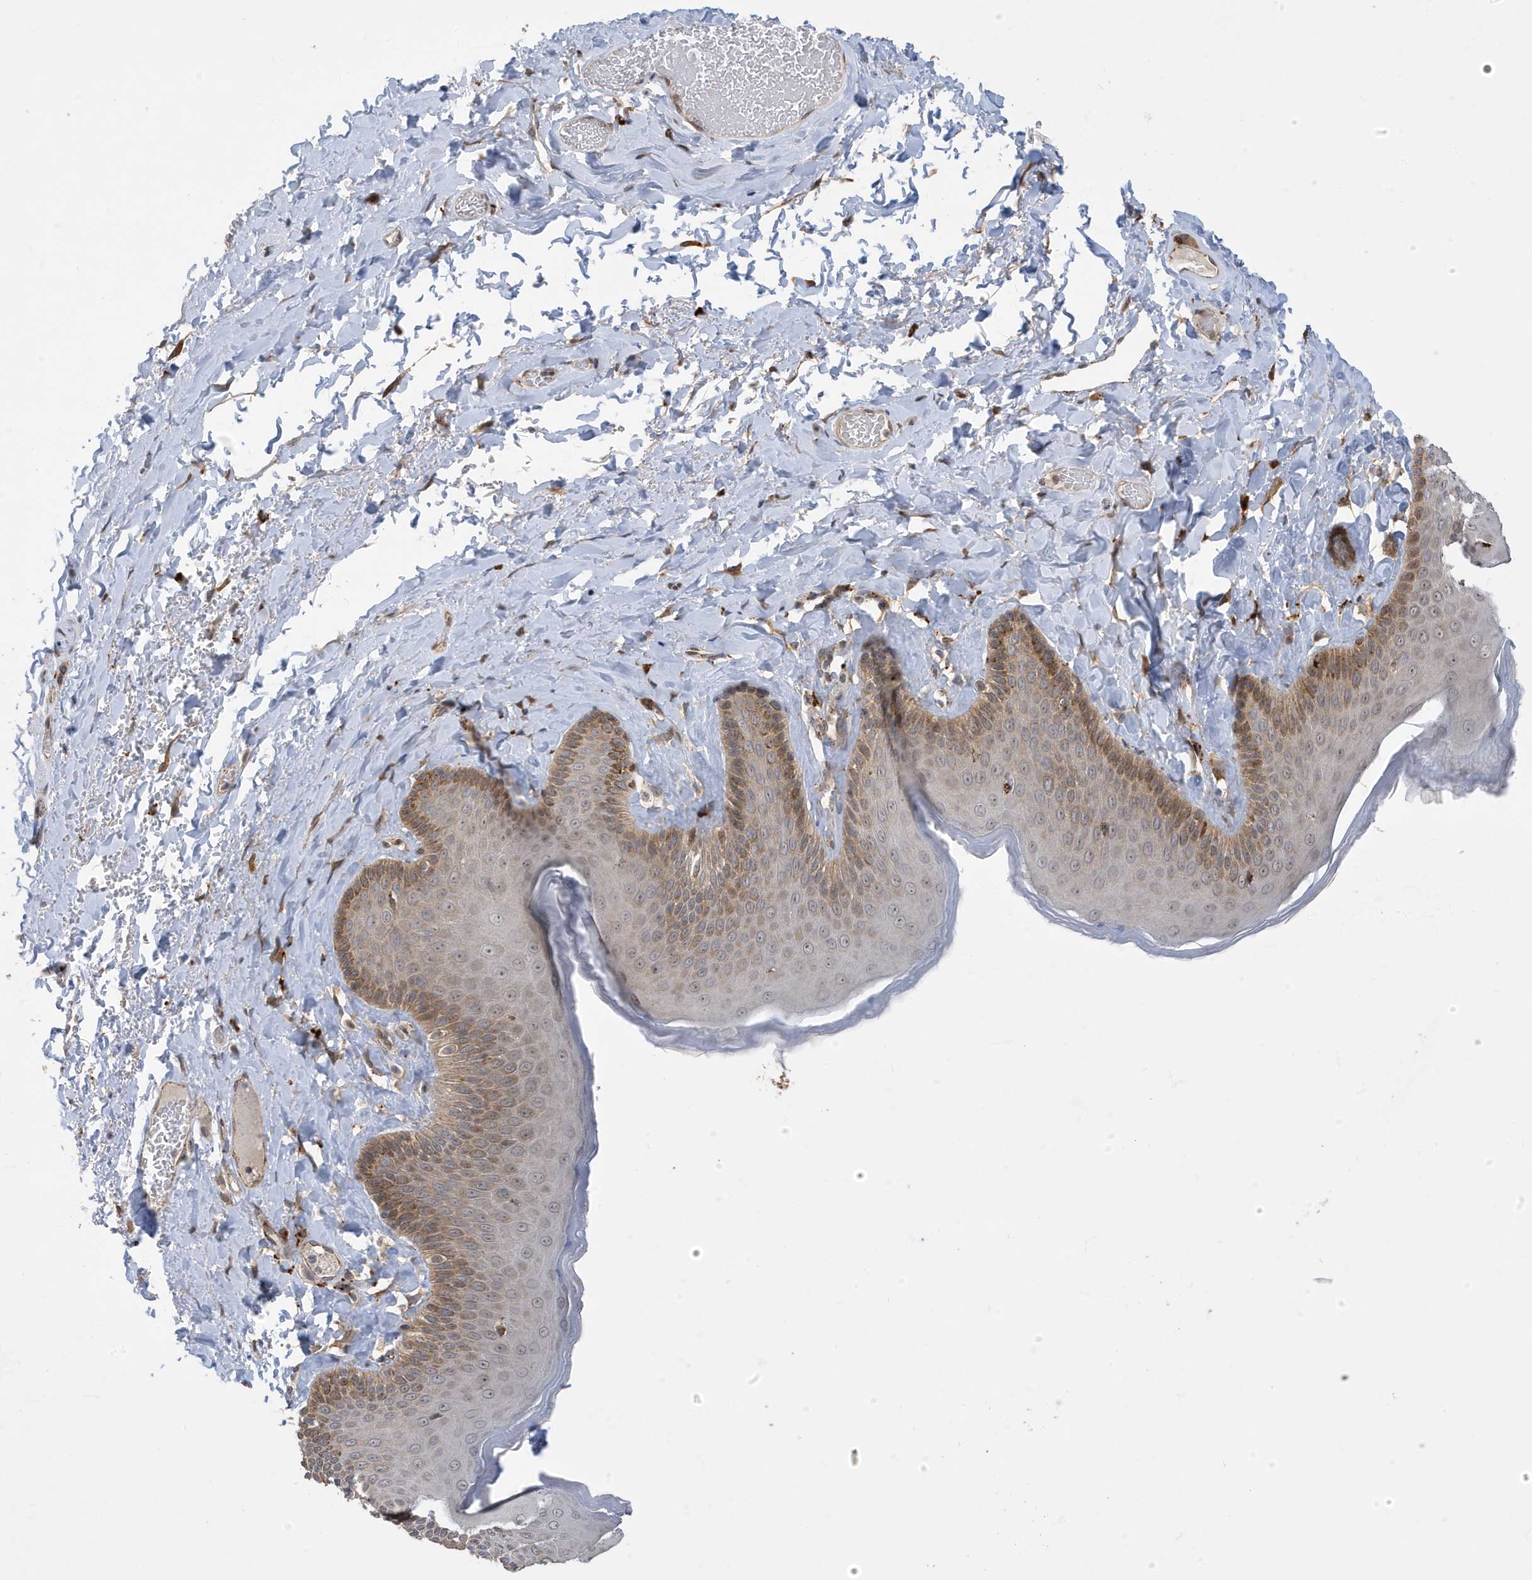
{"staining": {"intensity": "moderate", "quantity": ">75%", "location": "cytoplasmic/membranous"}, "tissue": "skin", "cell_type": "Epidermal cells", "image_type": "normal", "snomed": [{"axis": "morphology", "description": "Normal tissue, NOS"}, {"axis": "topography", "description": "Anal"}], "caption": "Immunohistochemistry (IHC) histopathology image of normal skin stained for a protein (brown), which reveals medium levels of moderate cytoplasmic/membranous staining in about >75% of epidermal cells.", "gene": "ZNF507", "patient": {"sex": "male", "age": 69}}